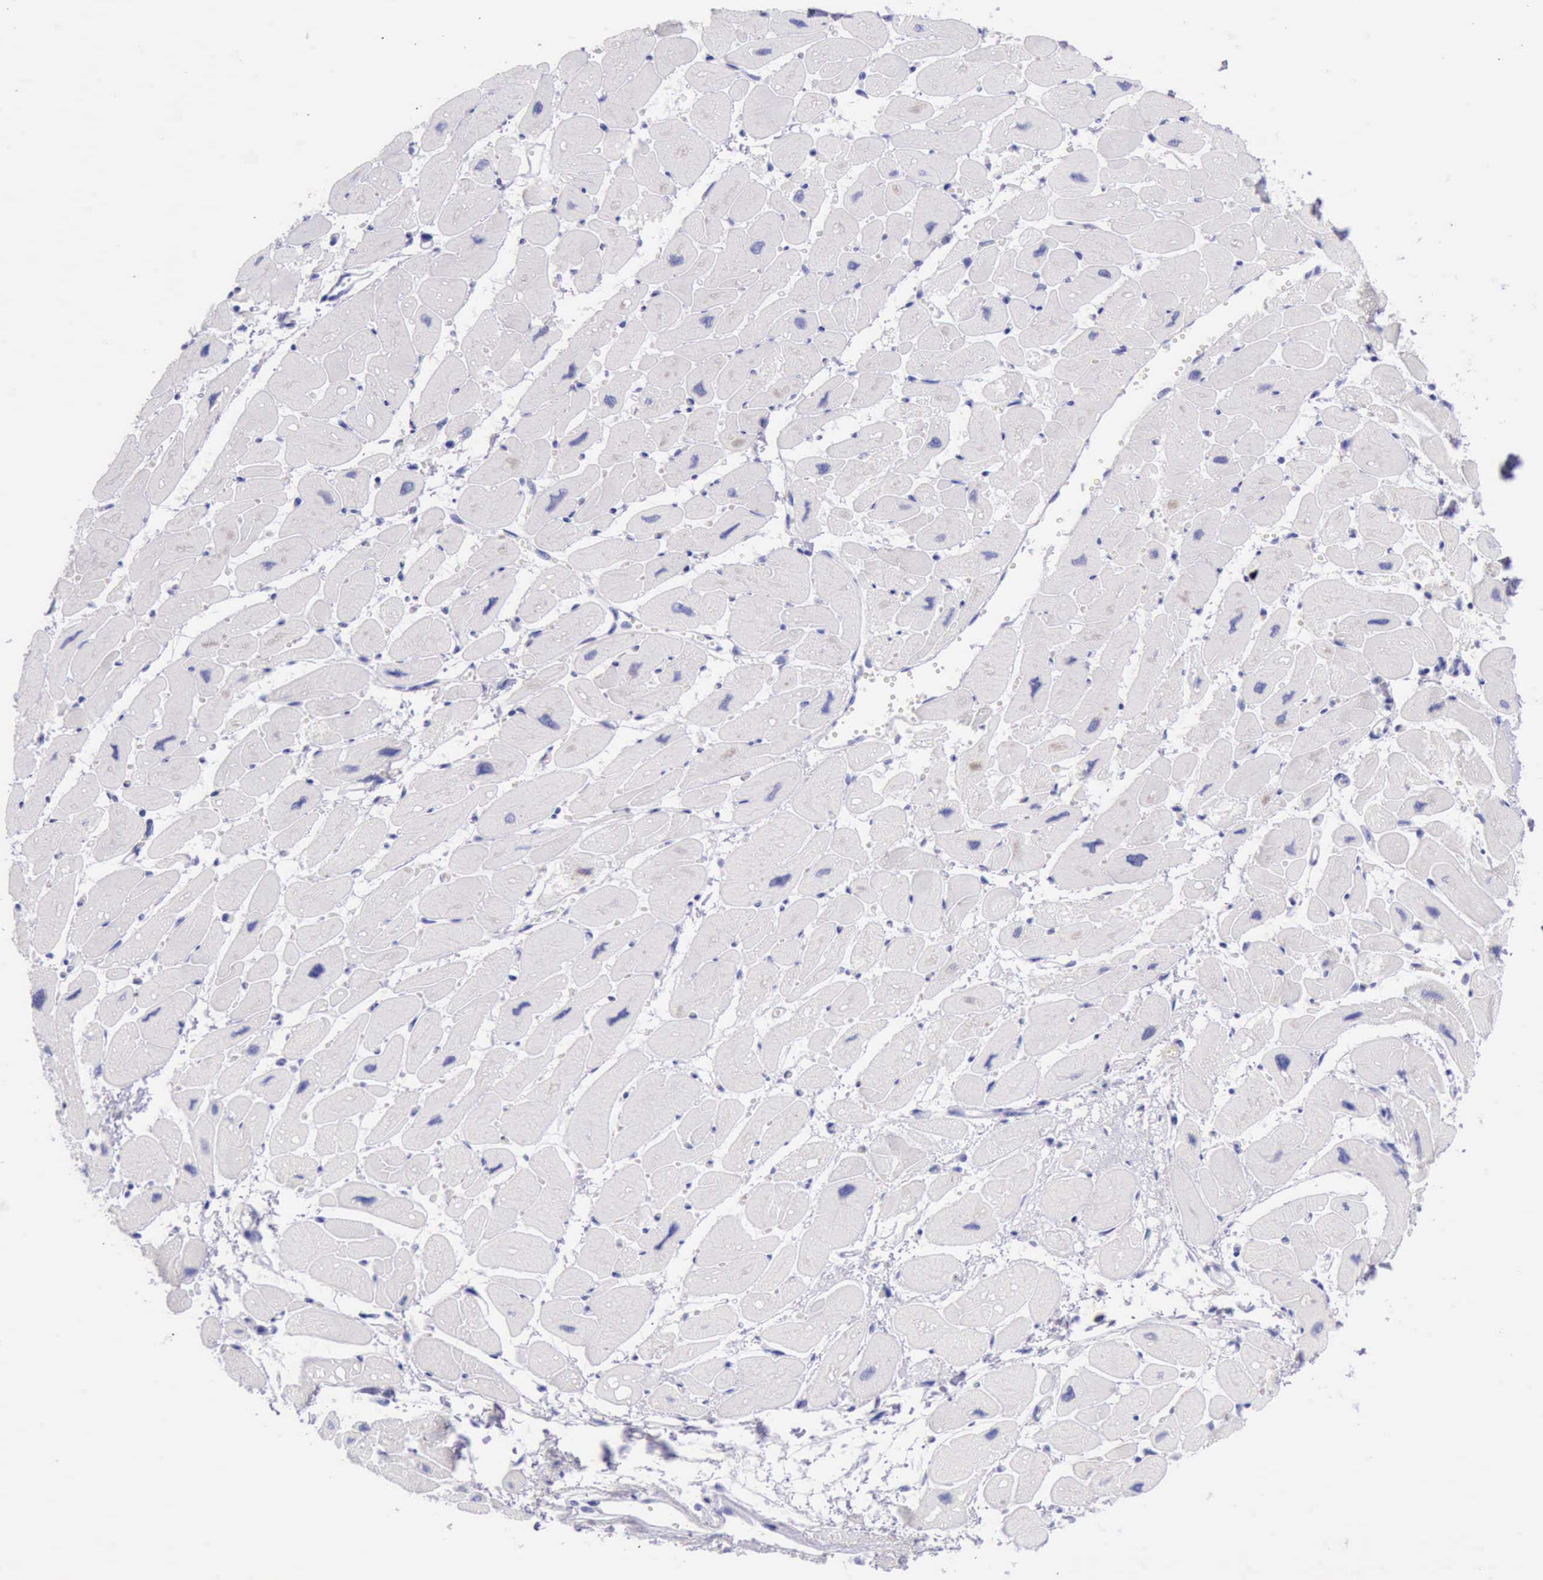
{"staining": {"intensity": "negative", "quantity": "none", "location": "none"}, "tissue": "heart muscle", "cell_type": "Cardiomyocytes", "image_type": "normal", "snomed": [{"axis": "morphology", "description": "Normal tissue, NOS"}, {"axis": "topography", "description": "Heart"}], "caption": "This photomicrograph is of unremarkable heart muscle stained with immunohistochemistry to label a protein in brown with the nuclei are counter-stained blue. There is no expression in cardiomyocytes. (DAB (3,3'-diaminobenzidine) IHC, high magnification).", "gene": "KRT8", "patient": {"sex": "female", "age": 54}}